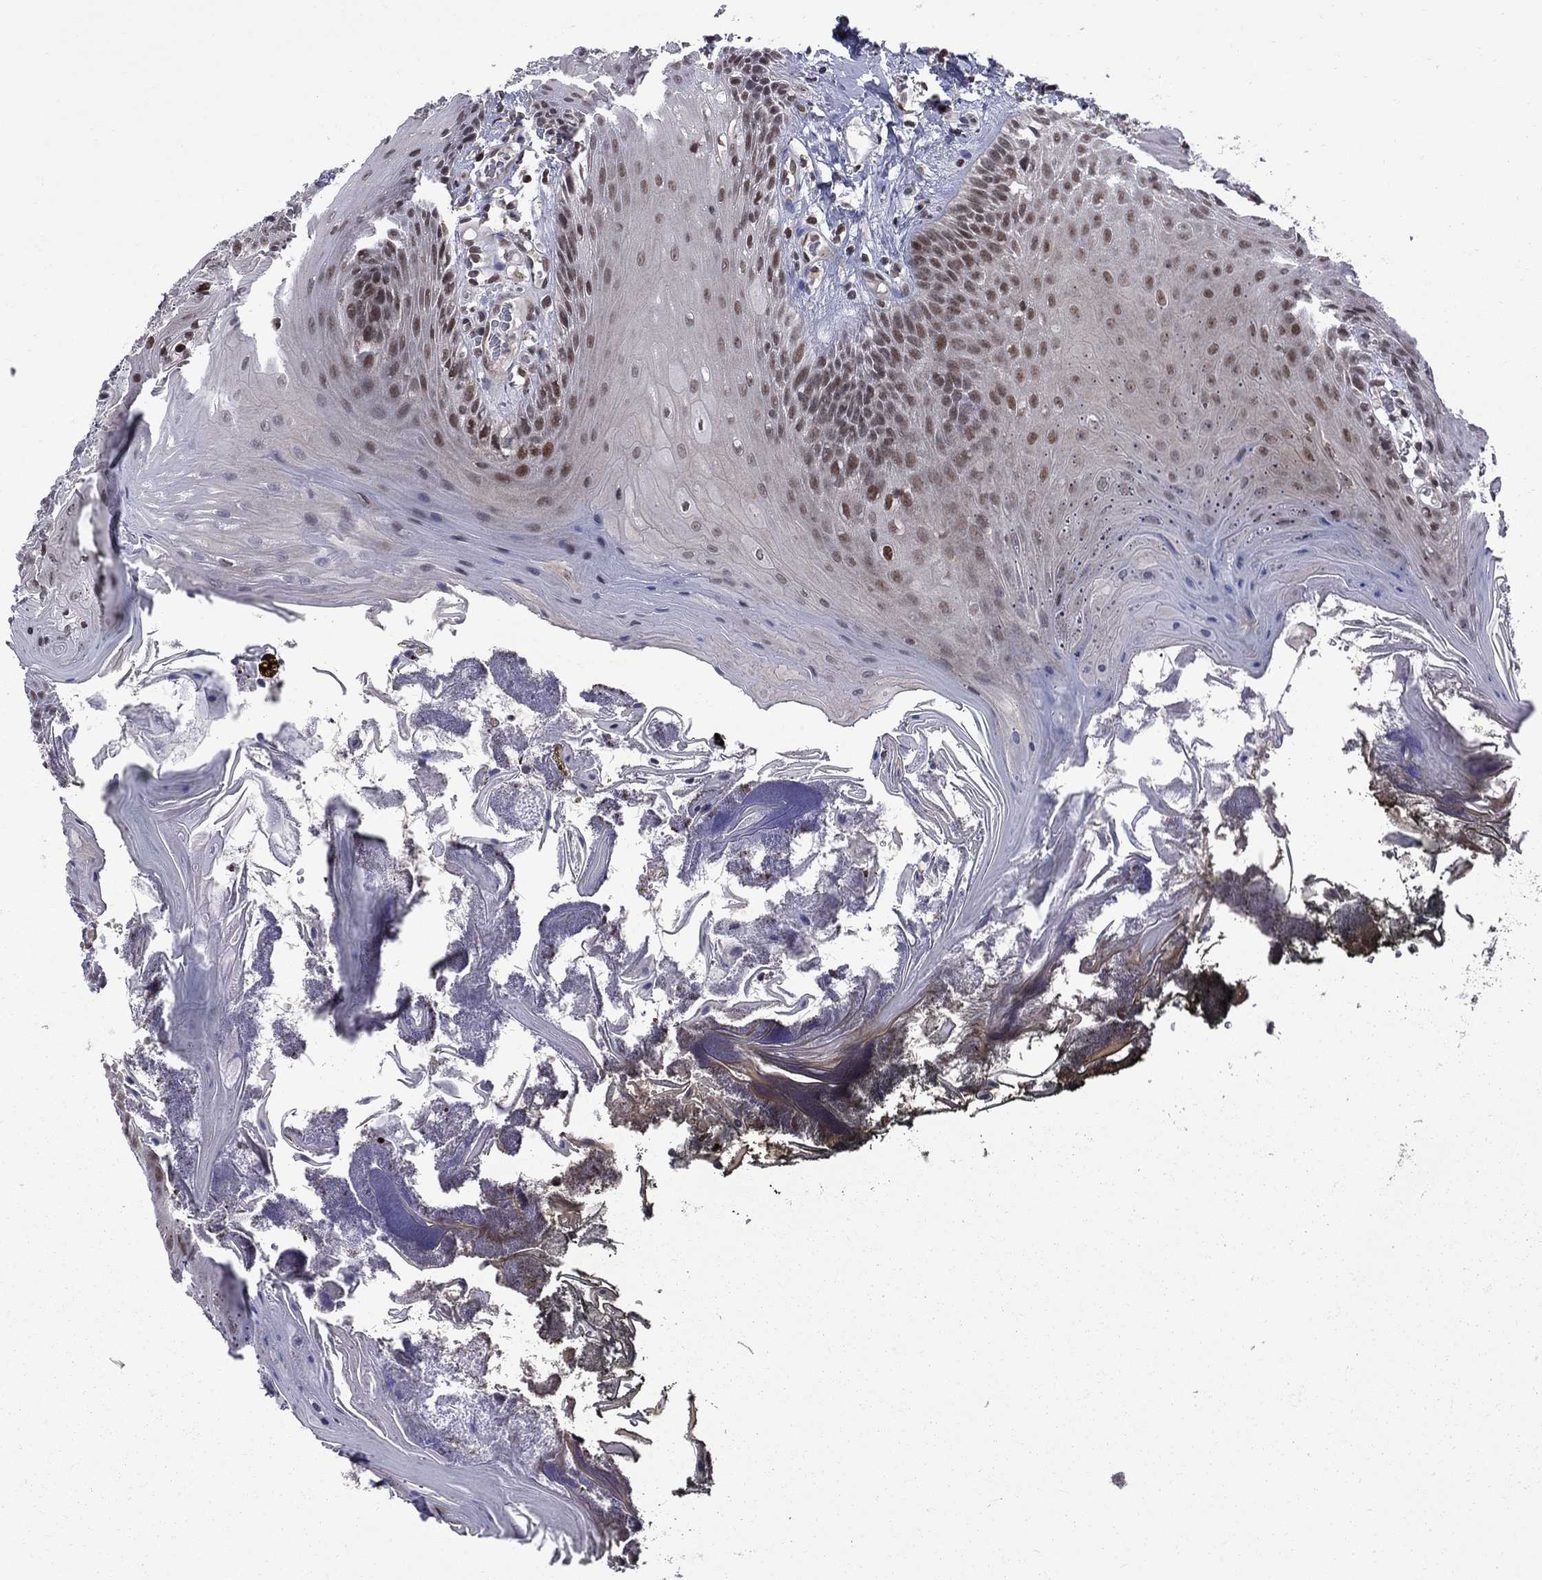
{"staining": {"intensity": "moderate", "quantity": "25%-75%", "location": "nuclear"}, "tissue": "oral mucosa", "cell_type": "Squamous epithelial cells", "image_type": "normal", "snomed": [{"axis": "morphology", "description": "Normal tissue, NOS"}, {"axis": "topography", "description": "Oral tissue"}], "caption": "Moderate nuclear protein expression is seen in approximately 25%-75% of squamous epithelial cells in oral mucosa. (Stains: DAB (3,3'-diaminobenzidine) in brown, nuclei in blue, Microscopy: brightfield microscopy at high magnification).", "gene": "BRF1", "patient": {"sex": "male", "age": 9}}